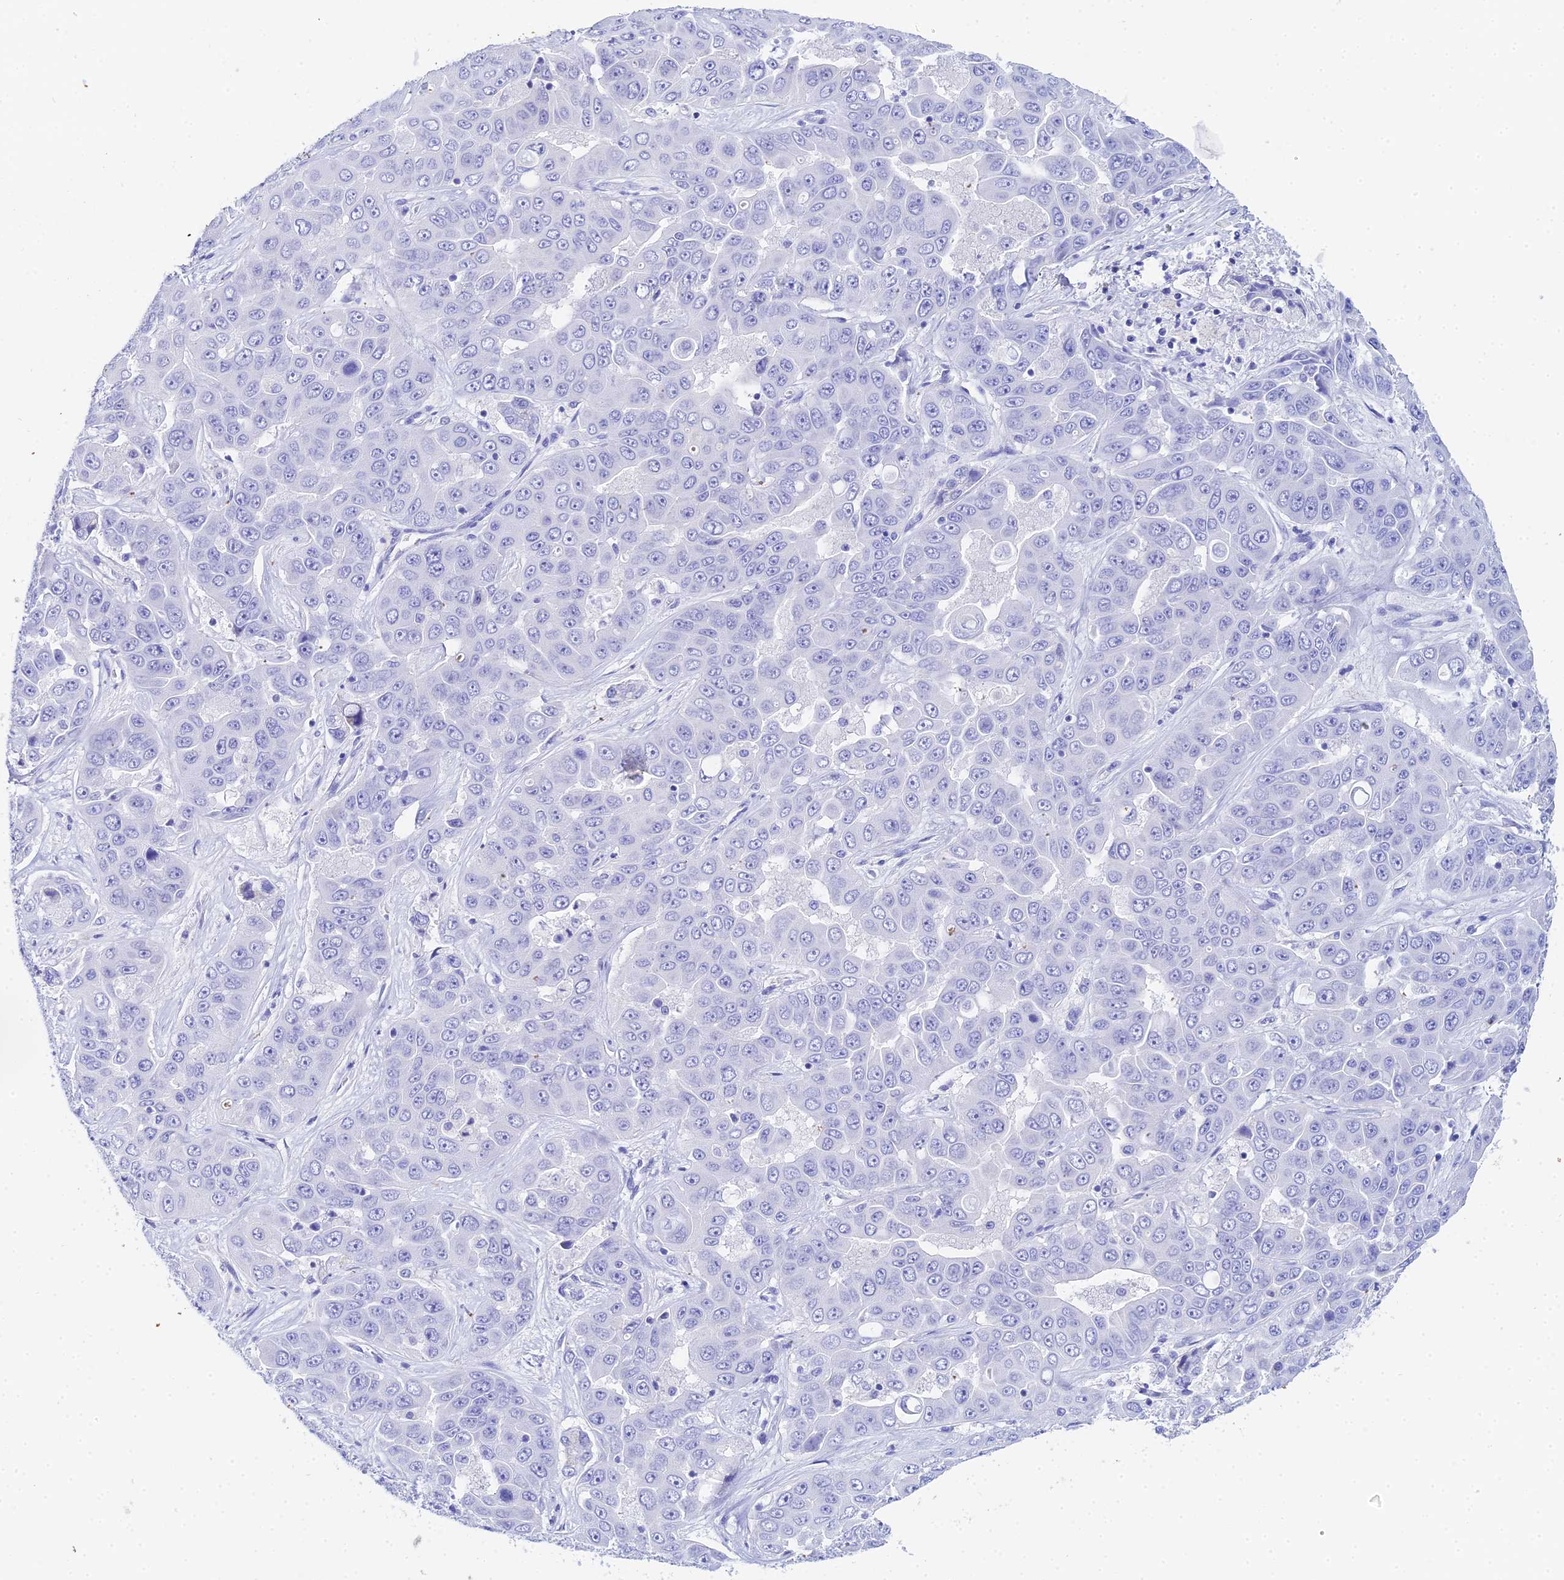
{"staining": {"intensity": "negative", "quantity": "none", "location": "none"}, "tissue": "liver cancer", "cell_type": "Tumor cells", "image_type": "cancer", "snomed": [{"axis": "morphology", "description": "Cholangiocarcinoma"}, {"axis": "topography", "description": "Liver"}], "caption": "Protein analysis of liver cholangiocarcinoma reveals no significant expression in tumor cells.", "gene": "CELA3A", "patient": {"sex": "female", "age": 52}}